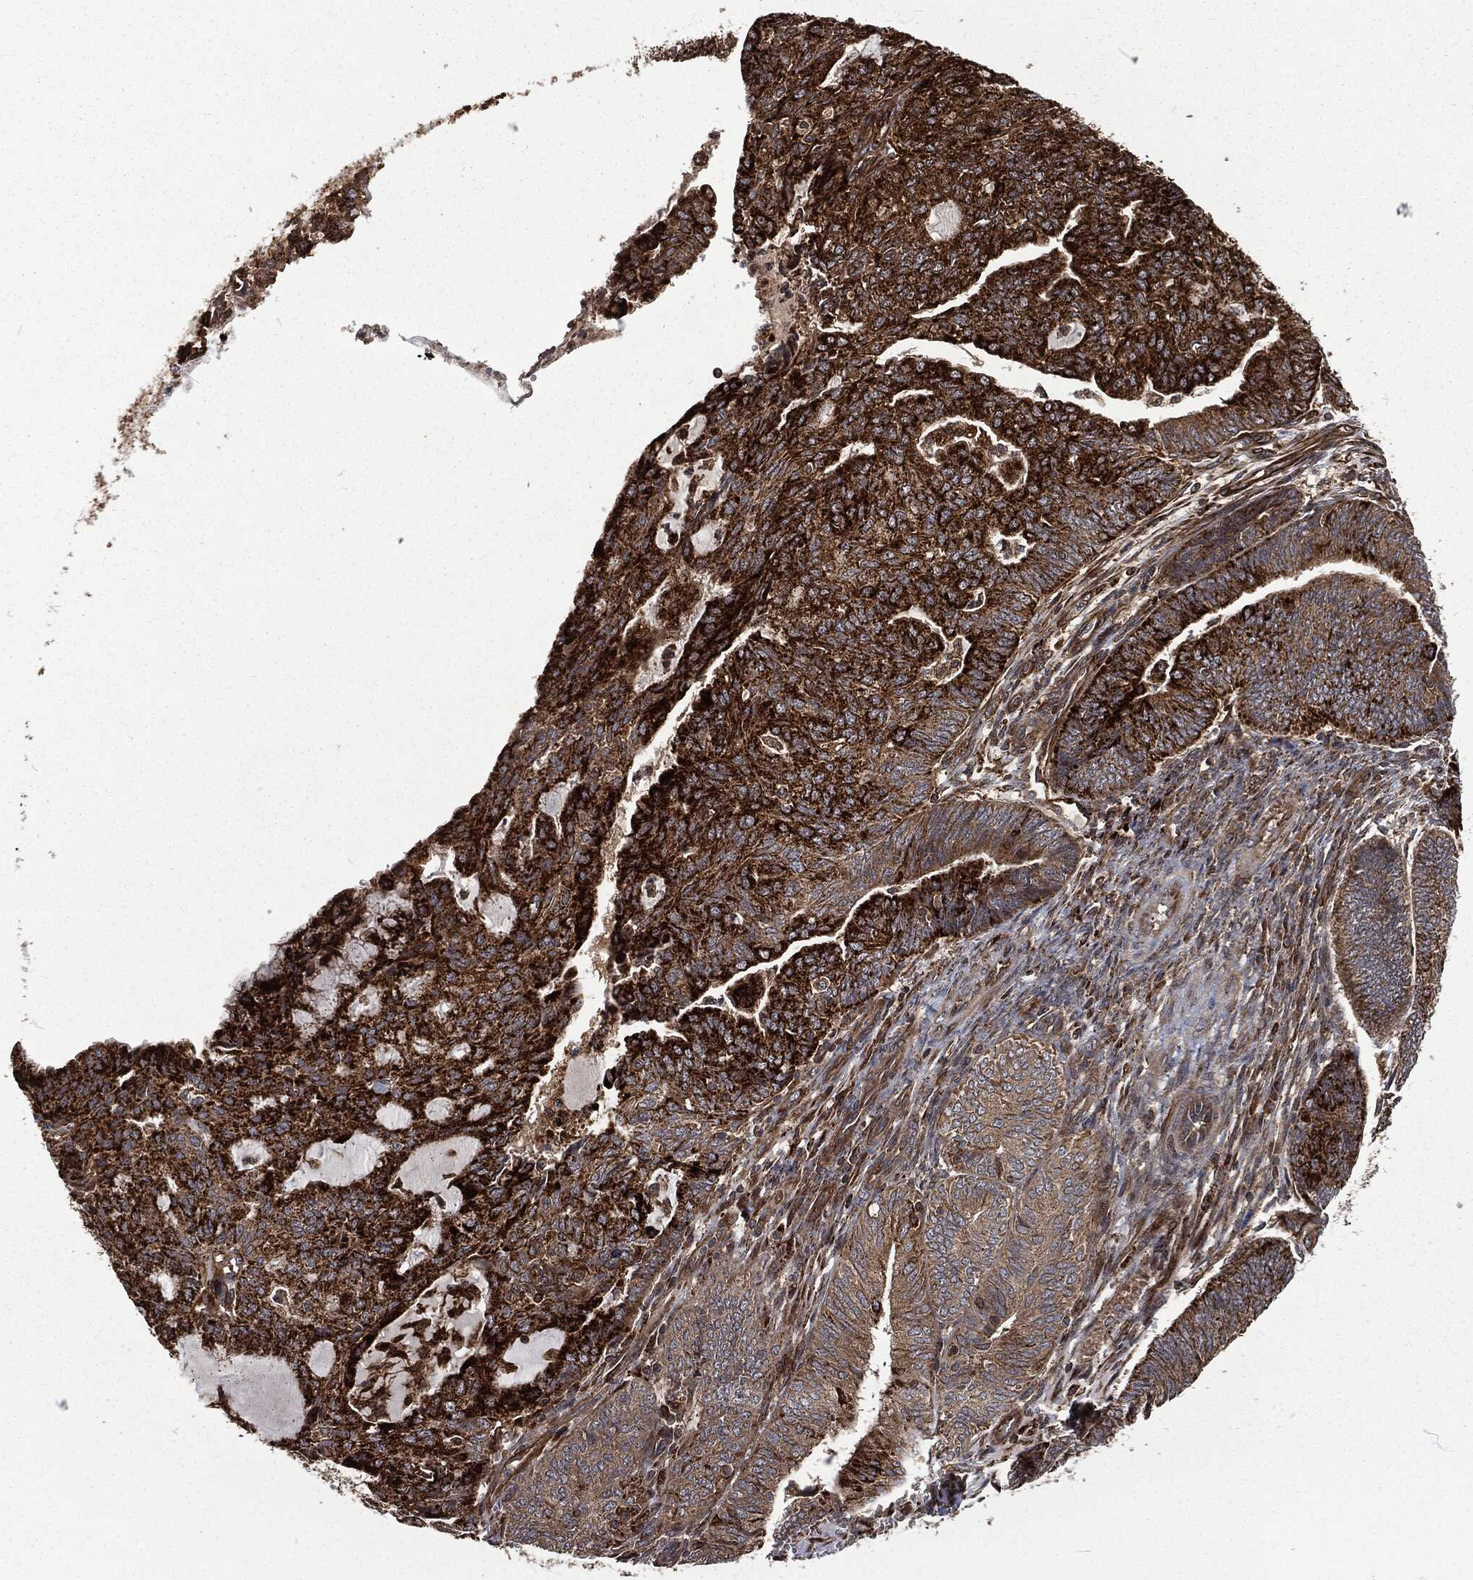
{"staining": {"intensity": "strong", "quantity": "25%-75%", "location": "cytoplasmic/membranous"}, "tissue": "endometrial cancer", "cell_type": "Tumor cells", "image_type": "cancer", "snomed": [{"axis": "morphology", "description": "Adenocarcinoma, NOS"}, {"axis": "topography", "description": "Endometrium"}], "caption": "Protein expression analysis of endometrial cancer shows strong cytoplasmic/membranous staining in about 25%-75% of tumor cells. (DAB IHC with brightfield microscopy, high magnification).", "gene": "RFTN1", "patient": {"sex": "female", "age": 82}}